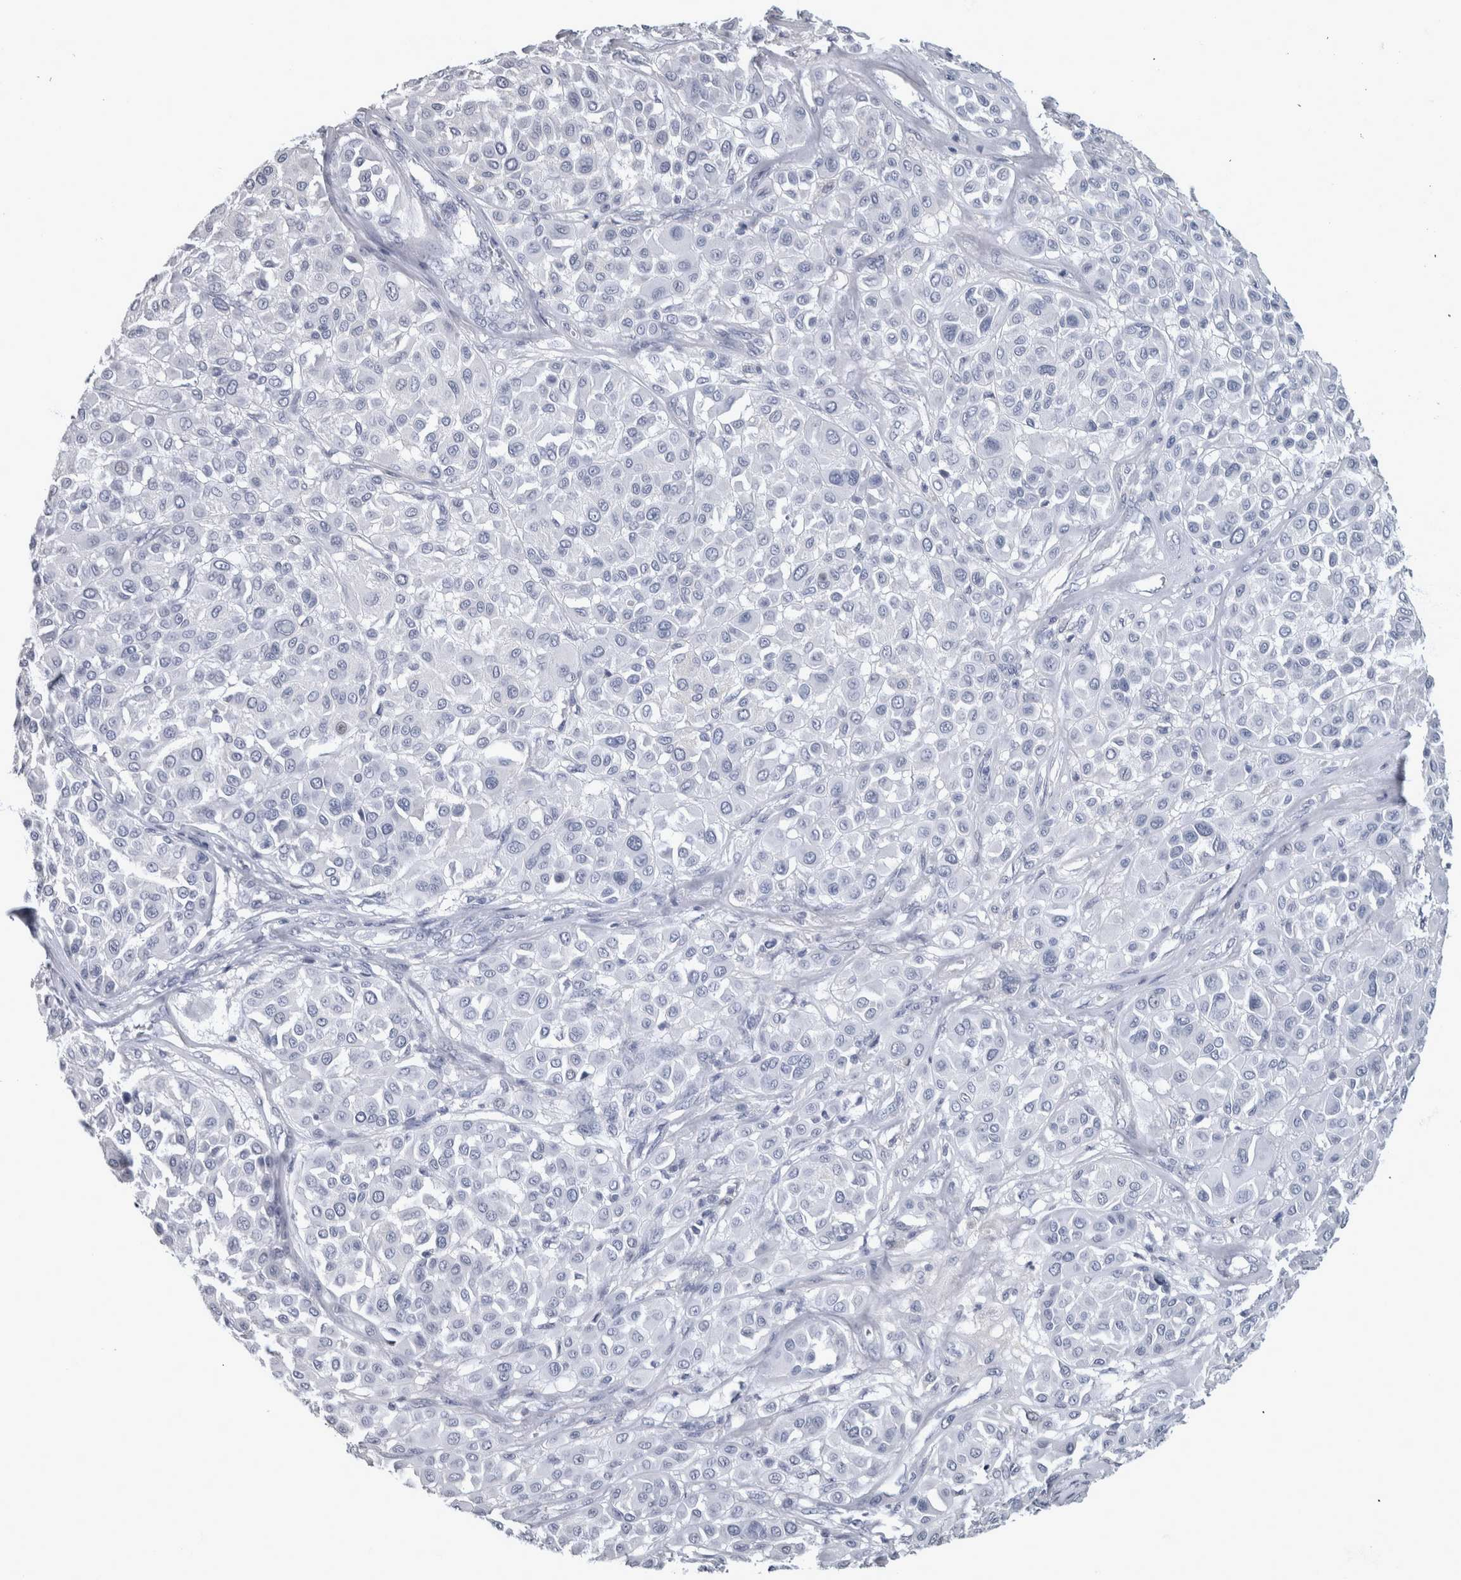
{"staining": {"intensity": "negative", "quantity": "none", "location": "none"}, "tissue": "melanoma", "cell_type": "Tumor cells", "image_type": "cancer", "snomed": [{"axis": "morphology", "description": "Malignant melanoma, Metastatic site"}, {"axis": "topography", "description": "Soft tissue"}], "caption": "Melanoma stained for a protein using IHC reveals no staining tumor cells.", "gene": "DSG2", "patient": {"sex": "male", "age": 41}}